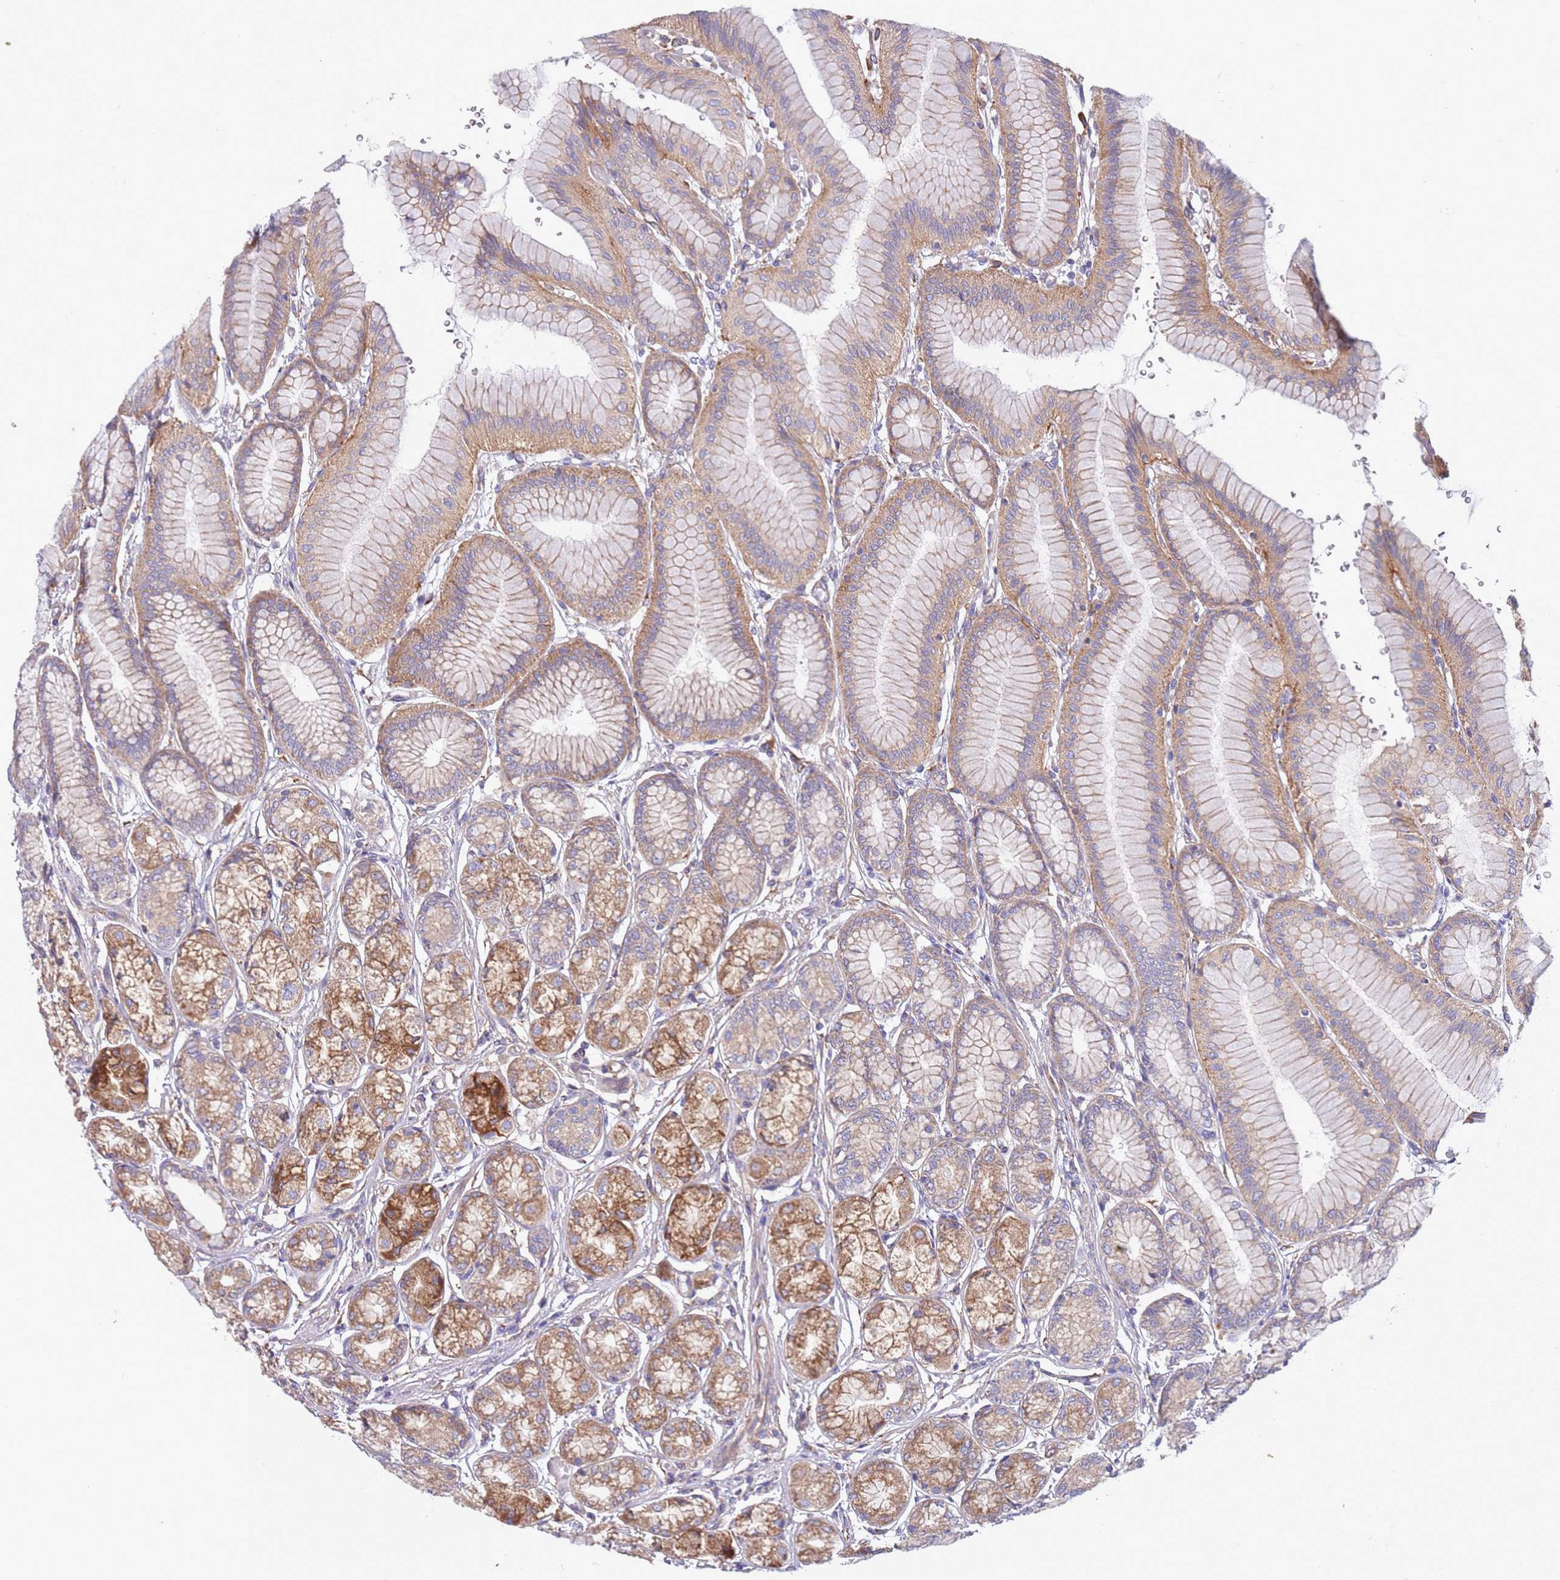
{"staining": {"intensity": "moderate", "quantity": ">75%", "location": "cytoplasmic/membranous"}, "tissue": "stomach", "cell_type": "Glandular cells", "image_type": "normal", "snomed": [{"axis": "morphology", "description": "Normal tissue, NOS"}, {"axis": "morphology", "description": "Adenocarcinoma, NOS"}, {"axis": "morphology", "description": "Adenocarcinoma, High grade"}, {"axis": "topography", "description": "Stomach, upper"}, {"axis": "topography", "description": "Stomach"}], "caption": "Protein staining reveals moderate cytoplasmic/membranous staining in about >75% of glandular cells in normal stomach. The staining was performed using DAB (3,3'-diaminobenzidine) to visualize the protein expression in brown, while the nuclei were stained in blue with hematoxylin (Magnification: 20x).", "gene": "ARMCX6", "patient": {"sex": "female", "age": 65}}